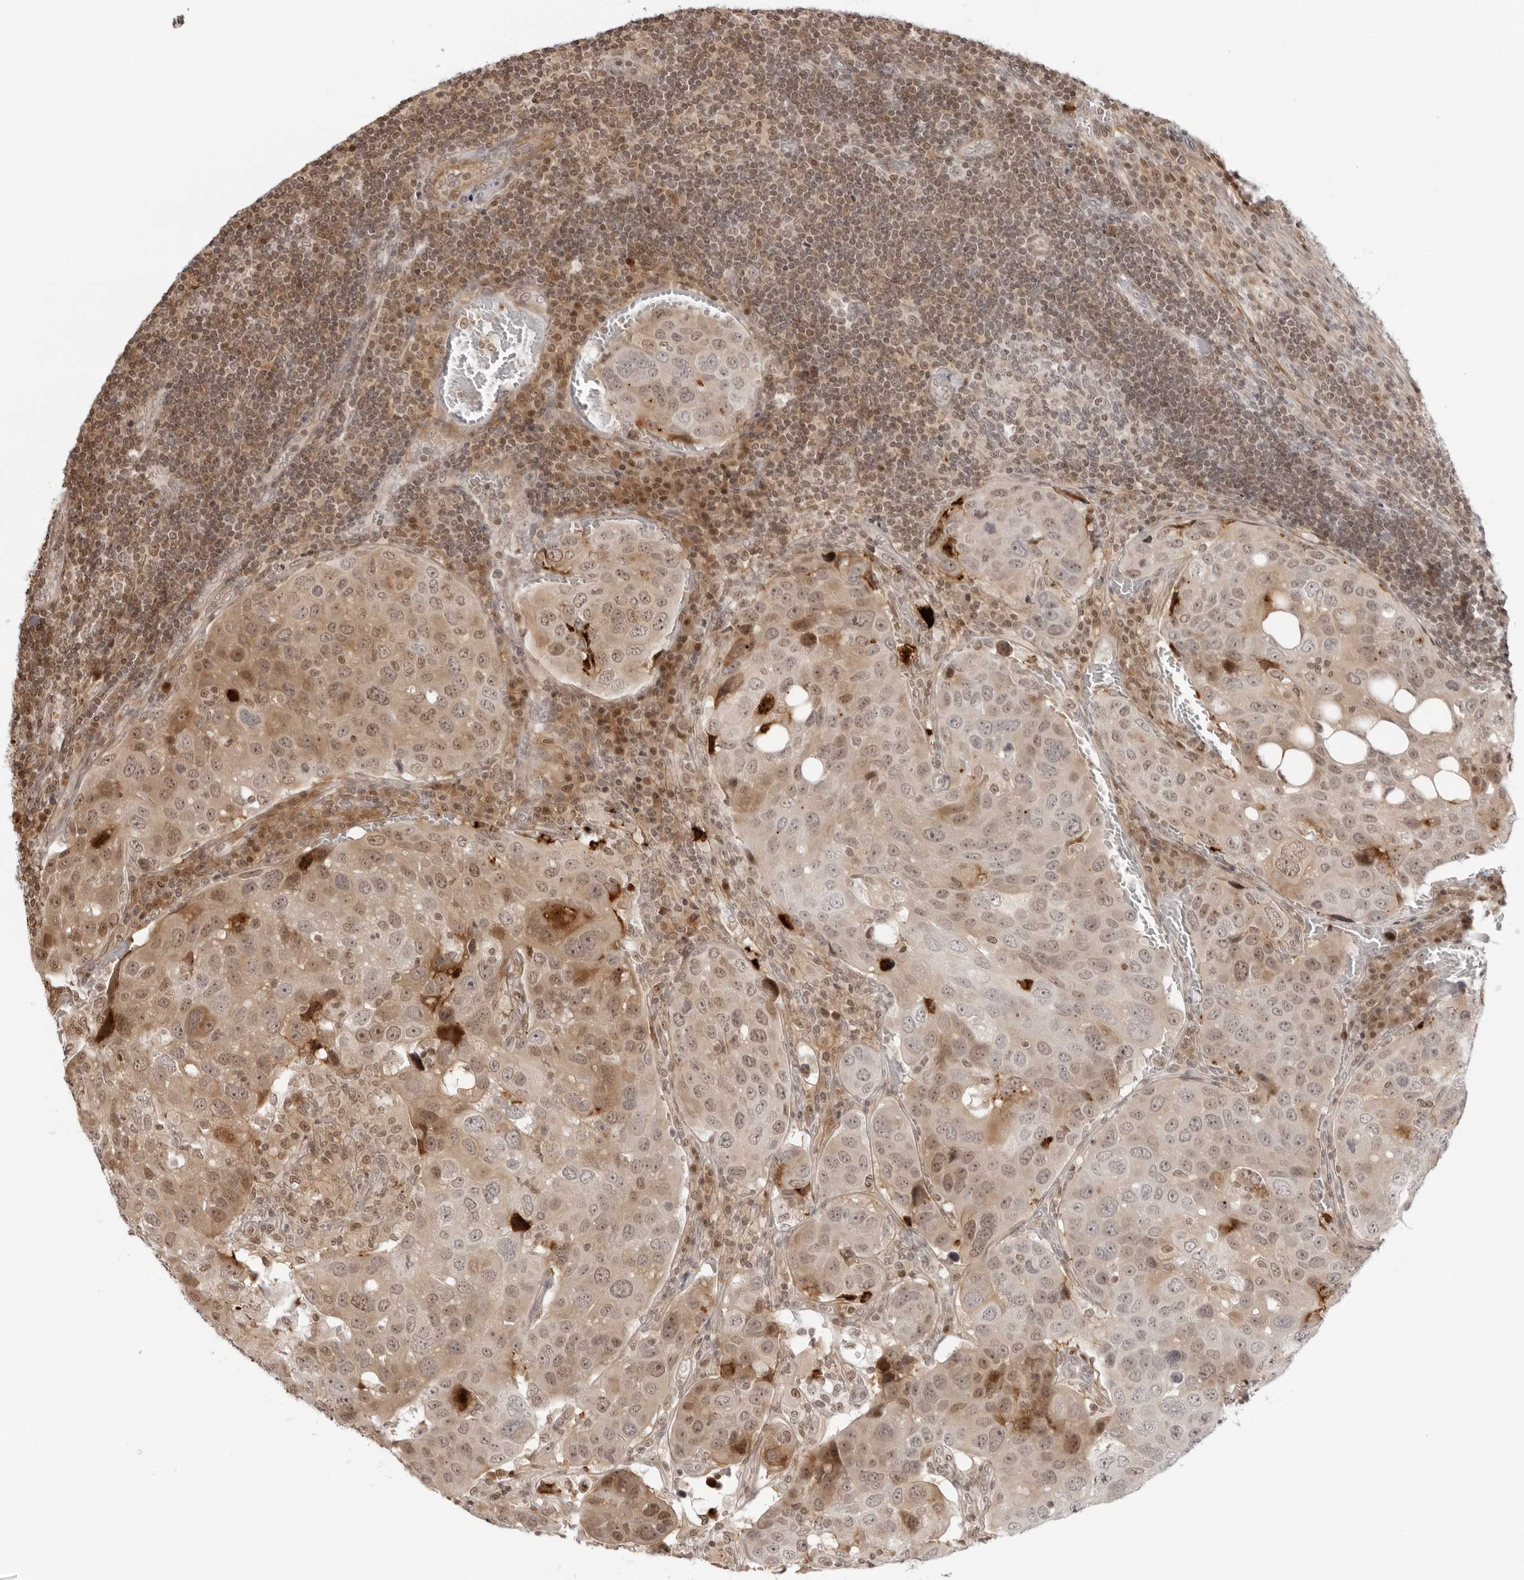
{"staining": {"intensity": "moderate", "quantity": "<25%", "location": "cytoplasmic/membranous"}, "tissue": "urothelial cancer", "cell_type": "Tumor cells", "image_type": "cancer", "snomed": [{"axis": "morphology", "description": "Urothelial carcinoma, High grade"}, {"axis": "topography", "description": "Lymph node"}, {"axis": "topography", "description": "Urinary bladder"}], "caption": "Immunohistochemistry (IHC) image of neoplastic tissue: urothelial cancer stained using immunohistochemistry (IHC) reveals low levels of moderate protein expression localized specifically in the cytoplasmic/membranous of tumor cells, appearing as a cytoplasmic/membranous brown color.", "gene": "RNF146", "patient": {"sex": "male", "age": 51}}